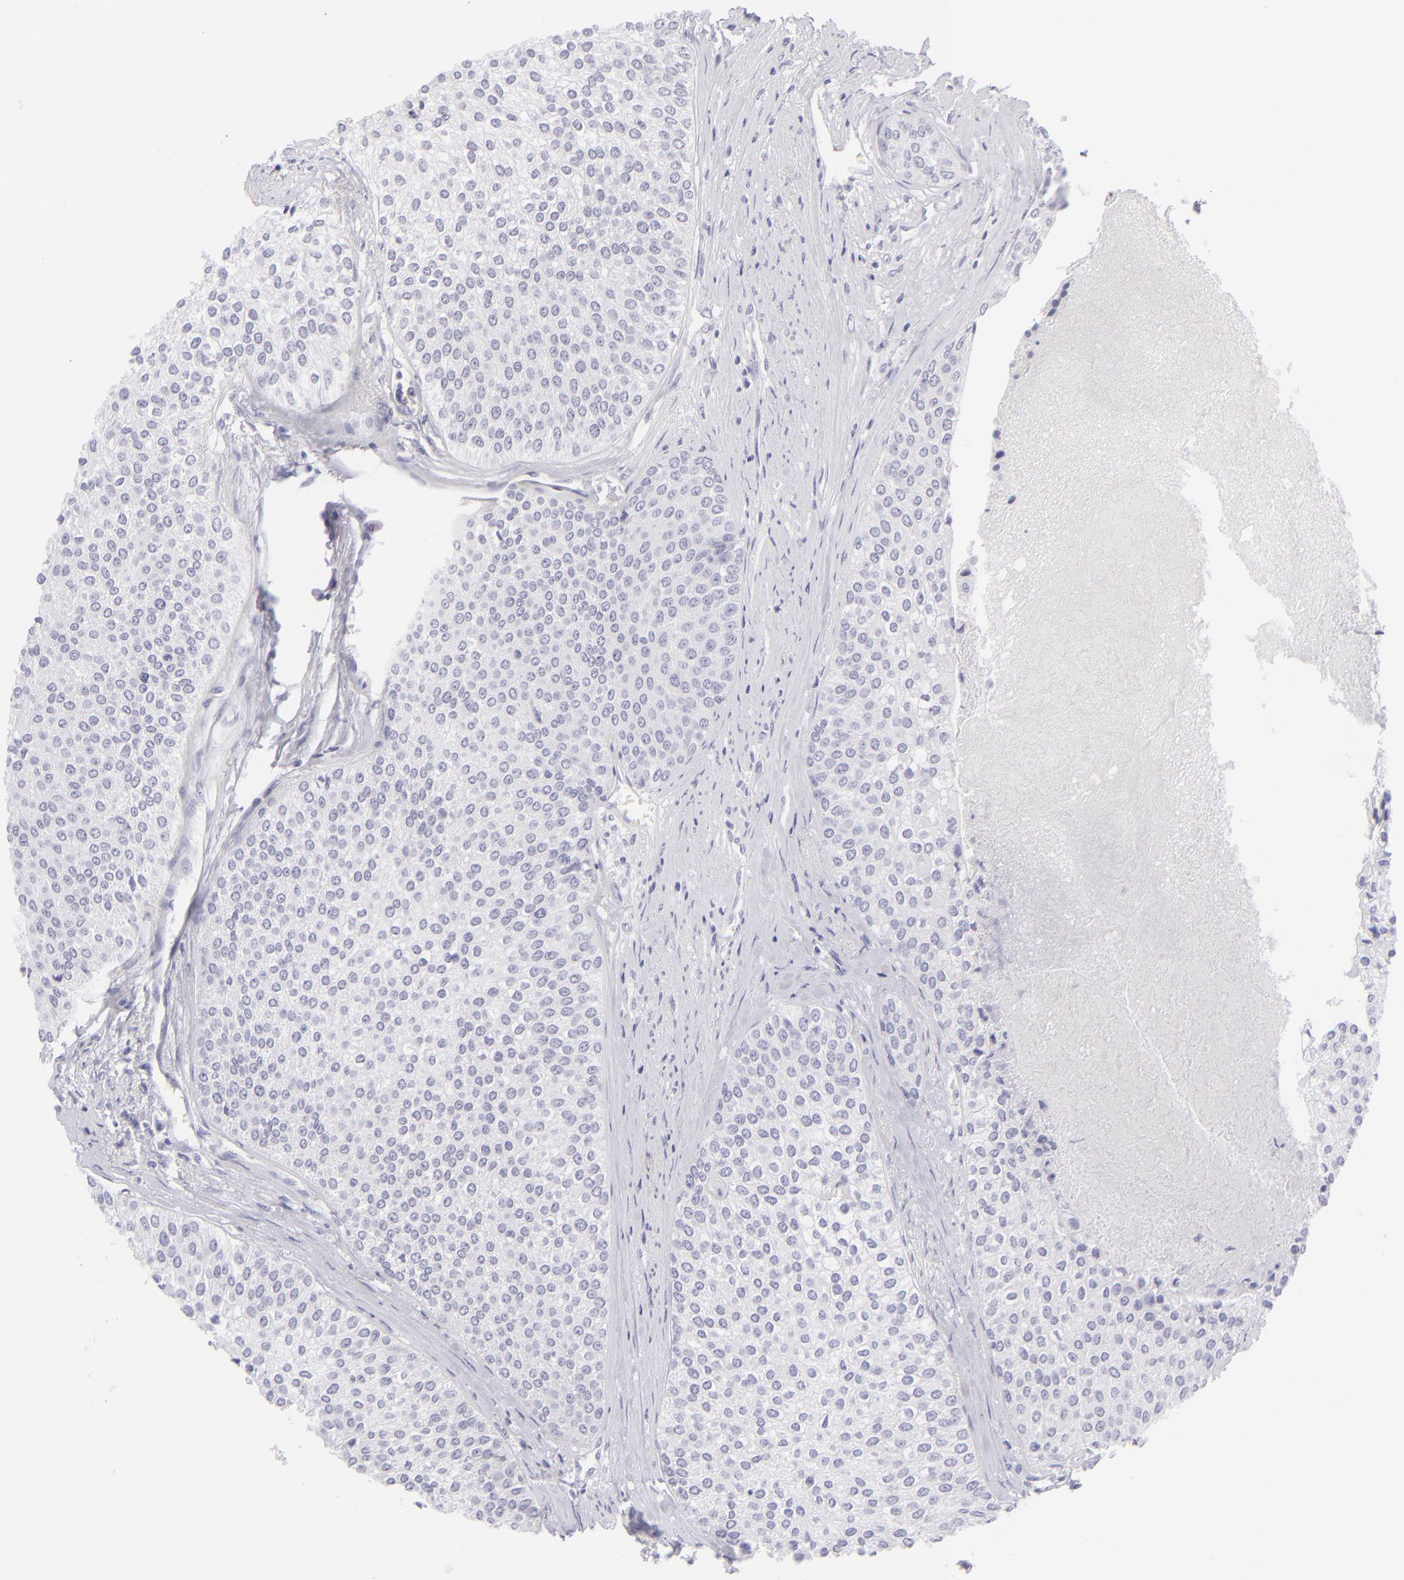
{"staining": {"intensity": "negative", "quantity": "none", "location": "none"}, "tissue": "urothelial cancer", "cell_type": "Tumor cells", "image_type": "cancer", "snomed": [{"axis": "morphology", "description": "Urothelial carcinoma, Low grade"}, {"axis": "topography", "description": "Urinary bladder"}], "caption": "Protein analysis of low-grade urothelial carcinoma demonstrates no significant positivity in tumor cells.", "gene": "FCER2", "patient": {"sex": "female", "age": 73}}